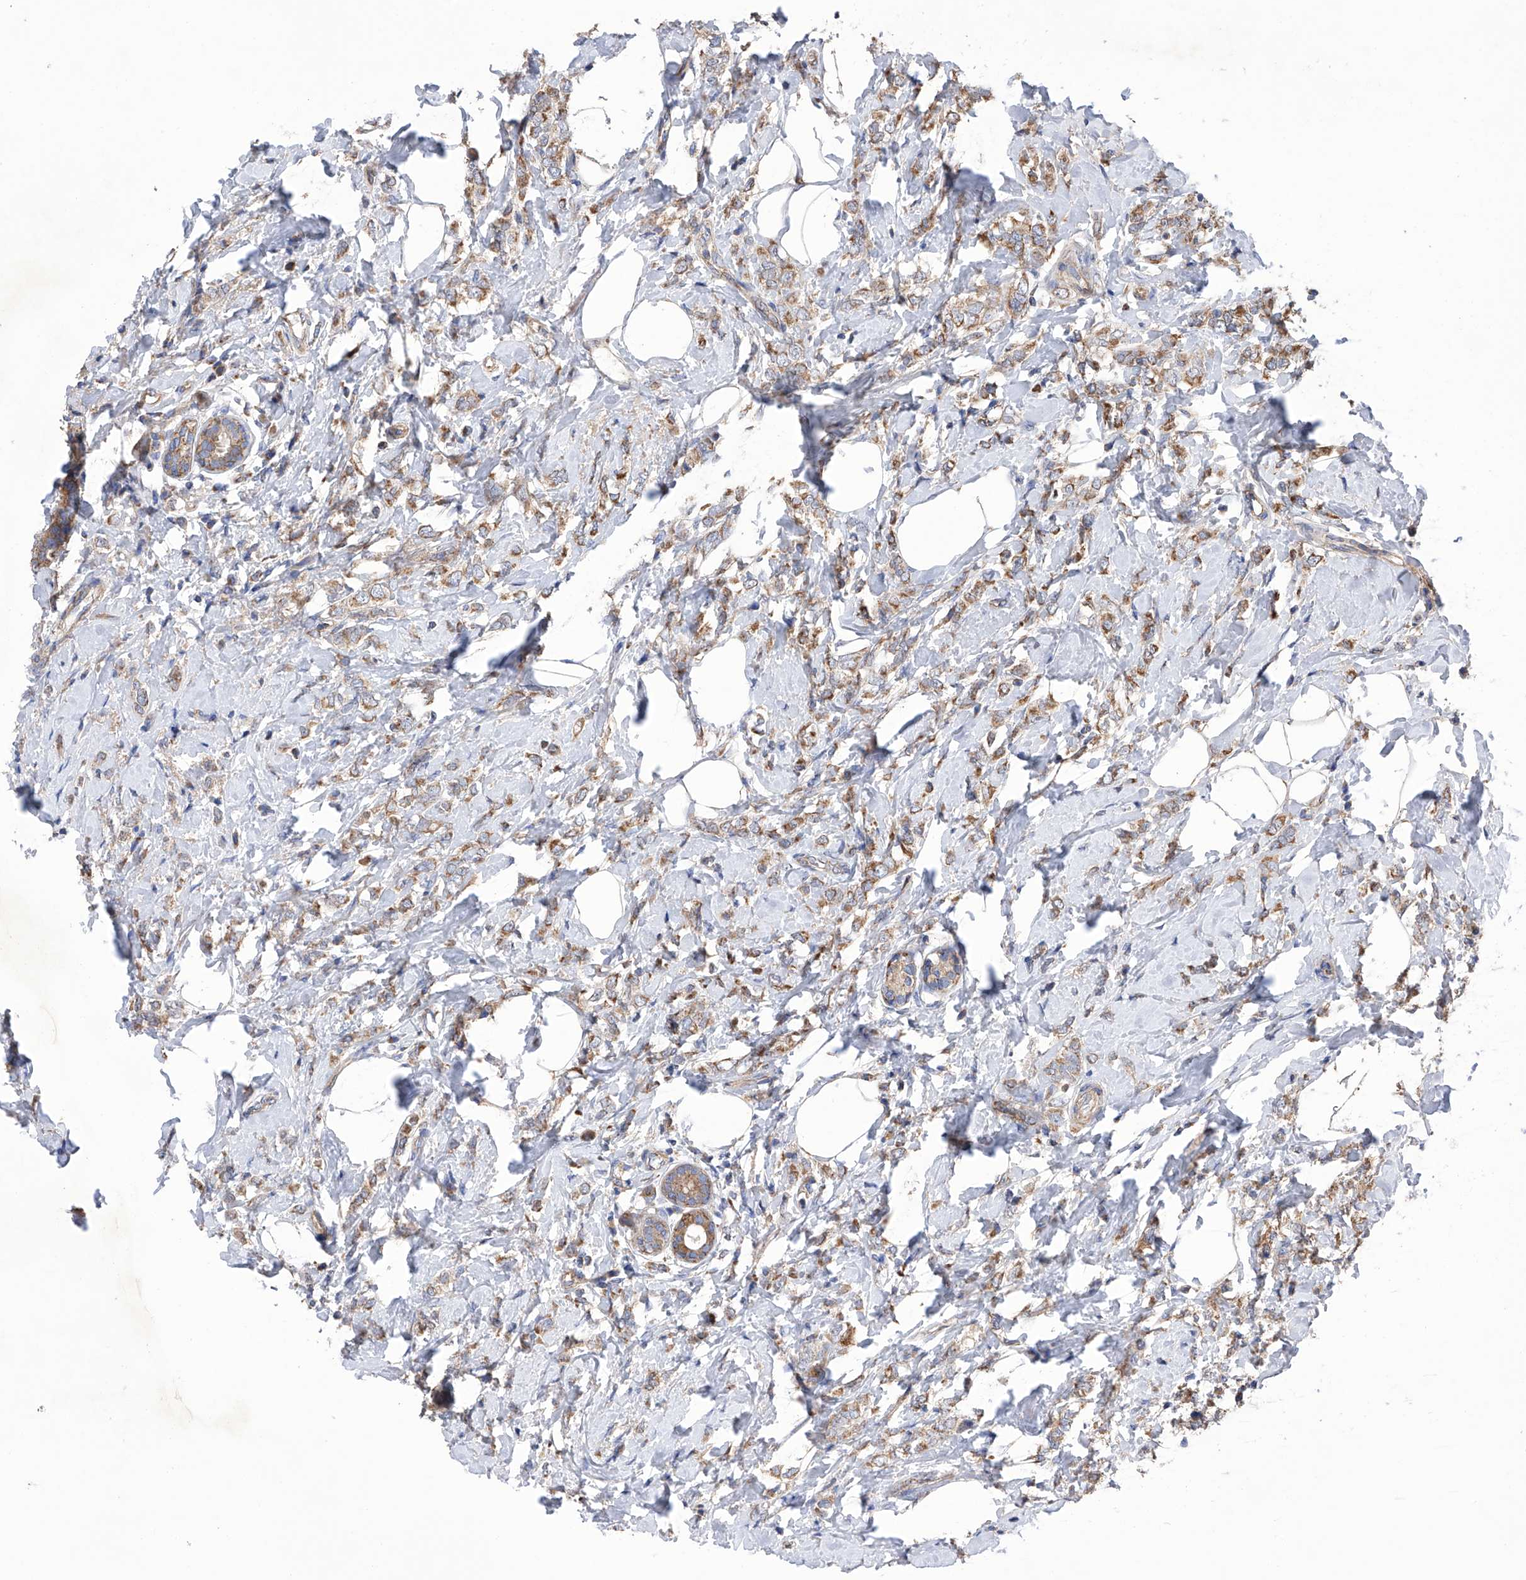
{"staining": {"intensity": "moderate", "quantity": ">75%", "location": "cytoplasmic/membranous"}, "tissue": "breast cancer", "cell_type": "Tumor cells", "image_type": "cancer", "snomed": [{"axis": "morphology", "description": "Lobular carcinoma"}, {"axis": "topography", "description": "Breast"}], "caption": "Lobular carcinoma (breast) stained with a protein marker reveals moderate staining in tumor cells.", "gene": "EFCAB2", "patient": {"sex": "female", "age": 47}}